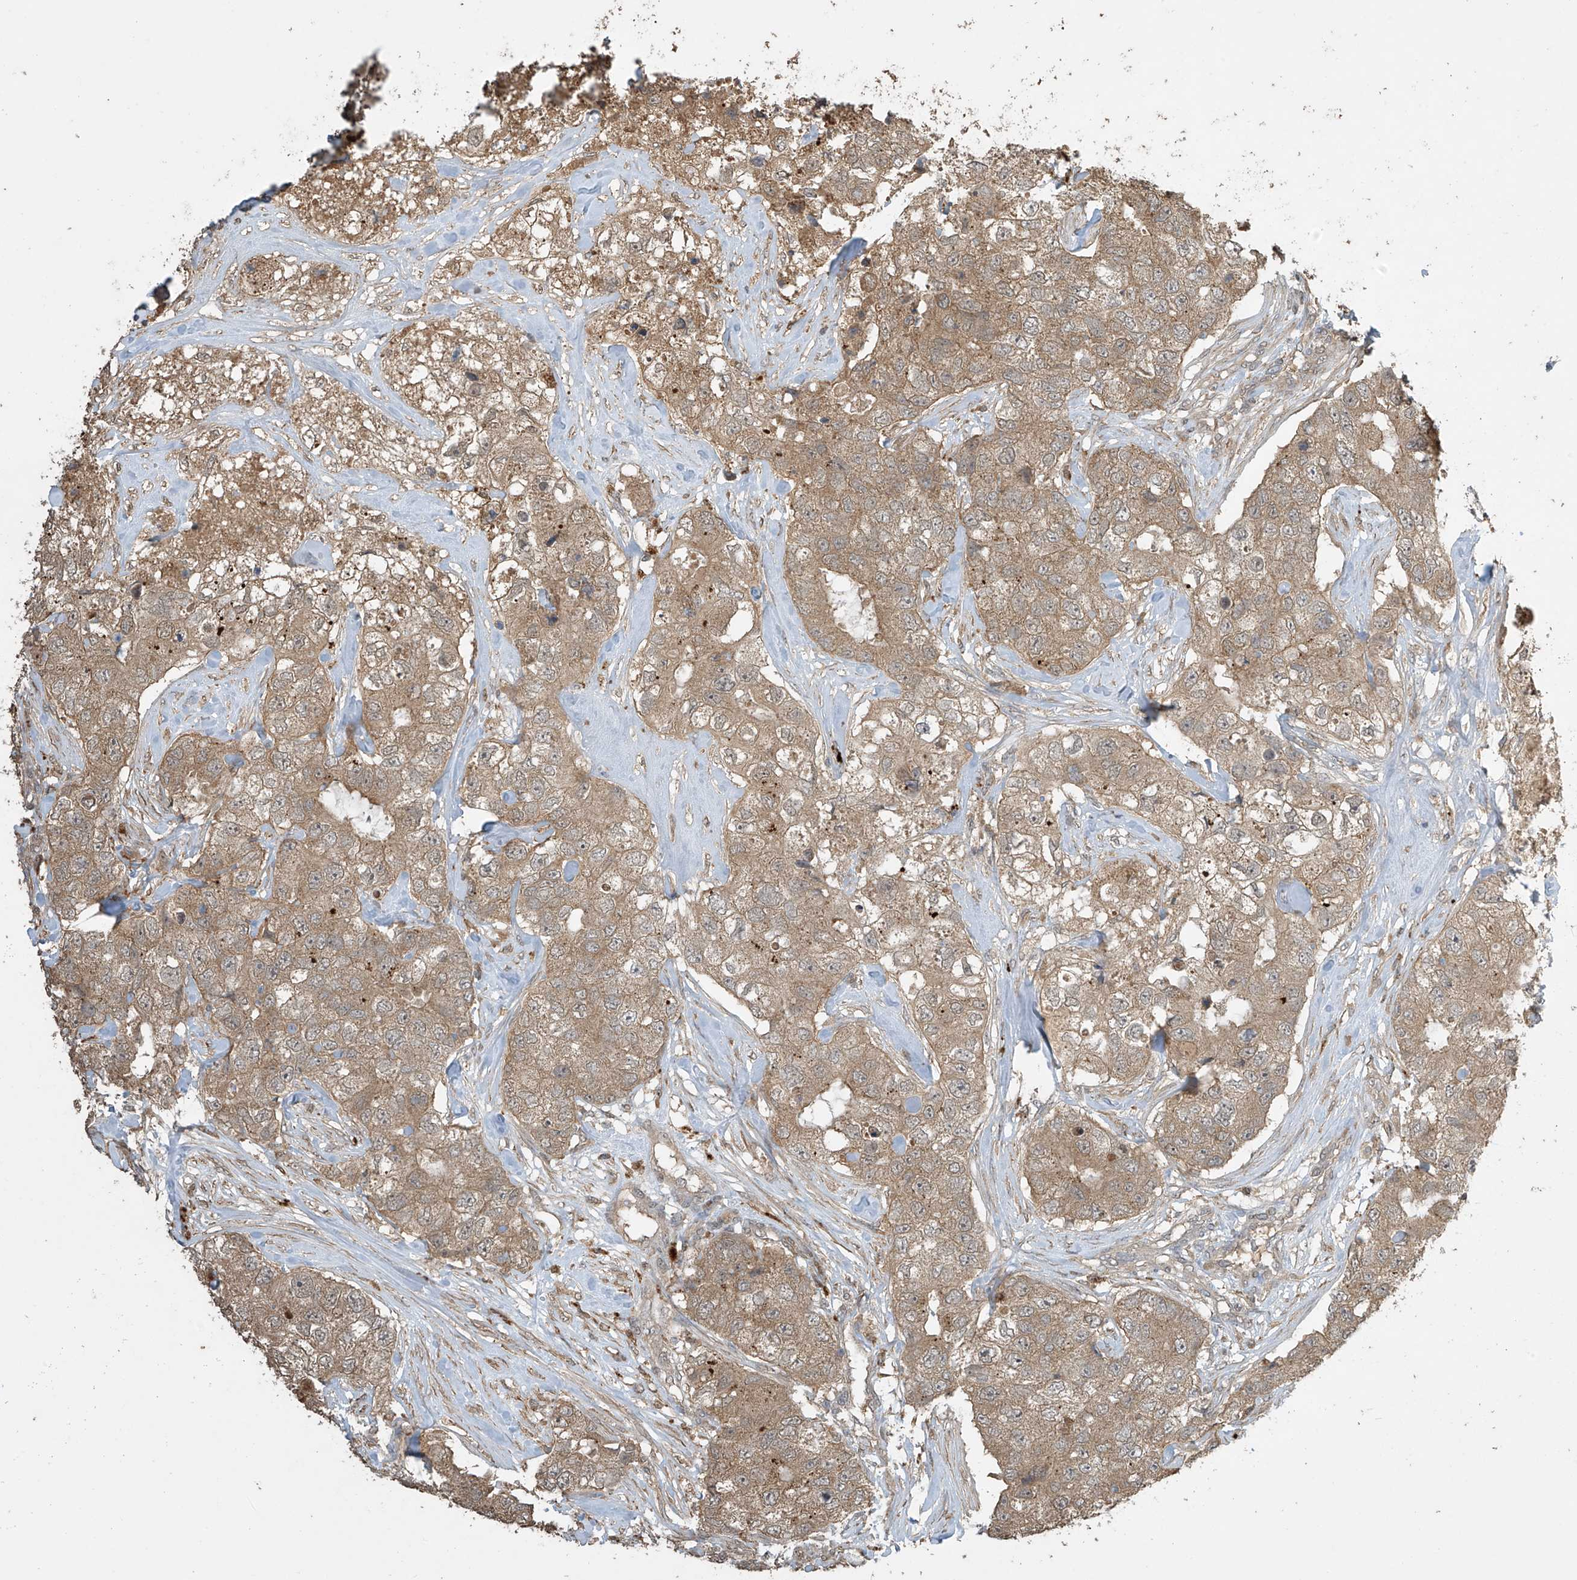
{"staining": {"intensity": "moderate", "quantity": ">75%", "location": "cytoplasmic/membranous"}, "tissue": "breast cancer", "cell_type": "Tumor cells", "image_type": "cancer", "snomed": [{"axis": "morphology", "description": "Duct carcinoma"}, {"axis": "topography", "description": "Breast"}], "caption": "Human infiltrating ductal carcinoma (breast) stained with a brown dye reveals moderate cytoplasmic/membranous positive expression in approximately >75% of tumor cells.", "gene": "SLFN14", "patient": {"sex": "female", "age": 62}}